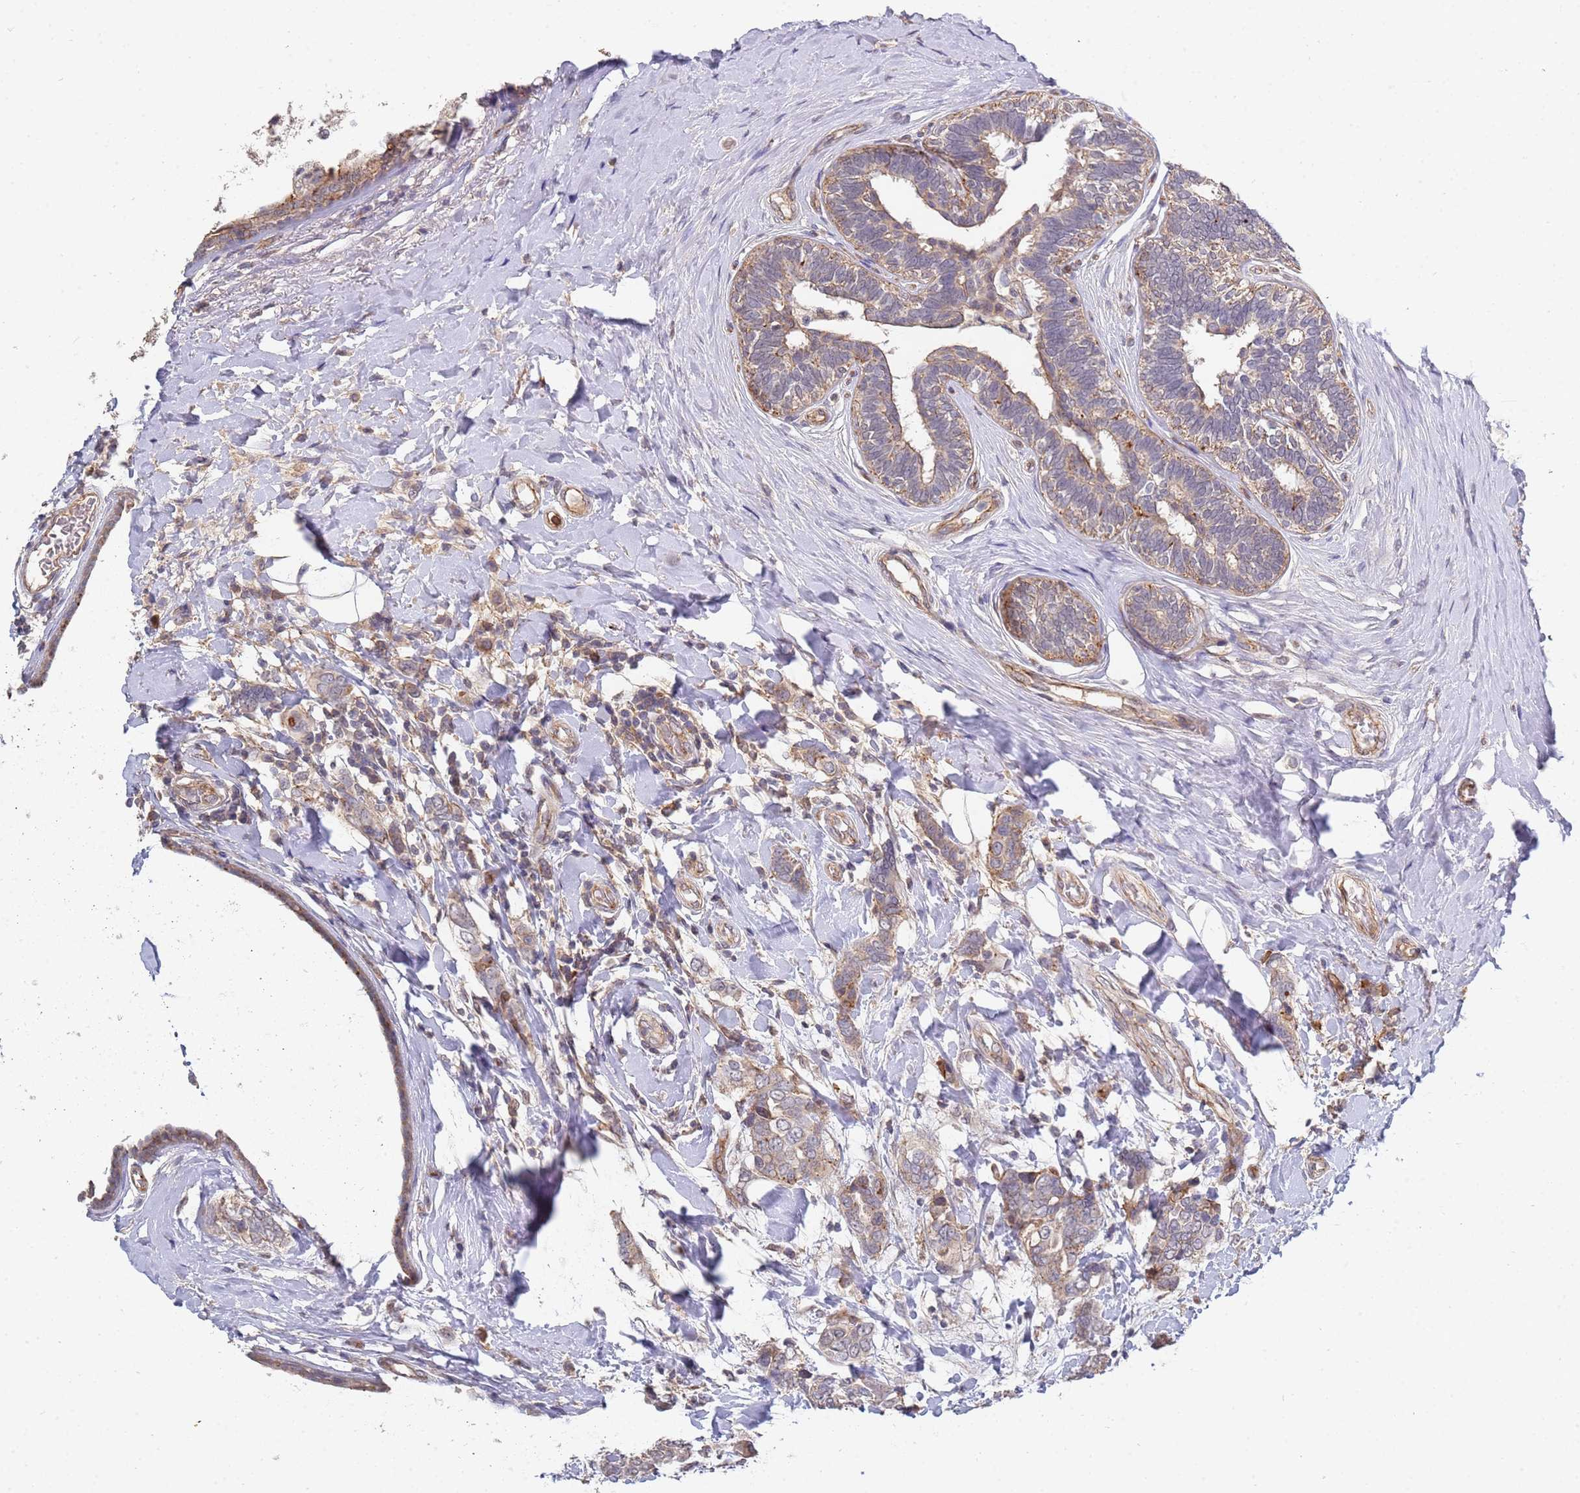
{"staining": {"intensity": "weak", "quantity": ">75%", "location": "cytoplasmic/membranous"}, "tissue": "breast cancer", "cell_type": "Tumor cells", "image_type": "cancer", "snomed": [{"axis": "morphology", "description": "Lobular carcinoma"}, {"axis": "topography", "description": "Breast"}], "caption": "Protein staining shows weak cytoplasmic/membranous staining in about >75% of tumor cells in lobular carcinoma (breast).", "gene": "ABCB6", "patient": {"sex": "female", "age": 51}}